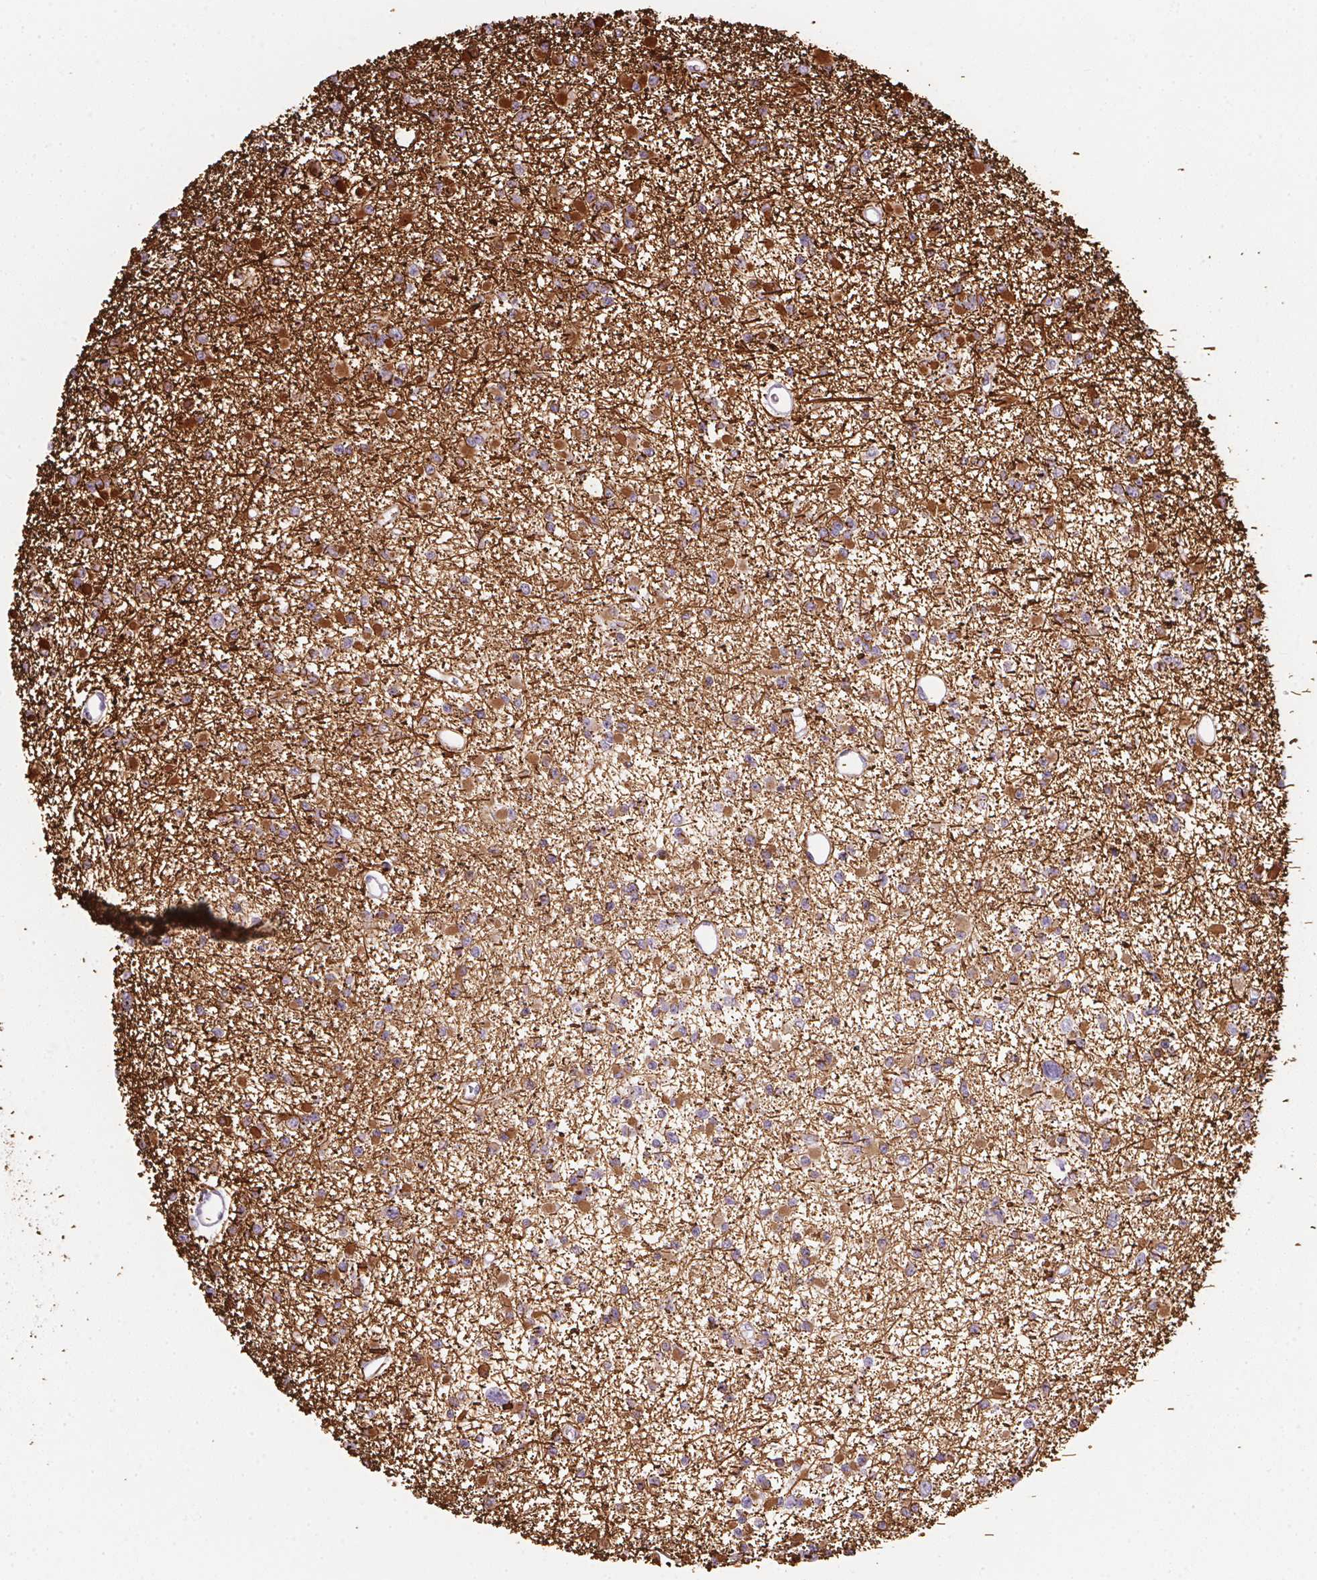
{"staining": {"intensity": "moderate", "quantity": ">75%", "location": "cytoplasmic/membranous"}, "tissue": "glioma", "cell_type": "Tumor cells", "image_type": "cancer", "snomed": [{"axis": "morphology", "description": "Glioma, malignant, Low grade"}, {"axis": "topography", "description": "Brain"}], "caption": "Protein staining exhibits moderate cytoplasmic/membranous staining in approximately >75% of tumor cells in low-grade glioma (malignant).", "gene": "ECPAS", "patient": {"sex": "female", "age": 22}}